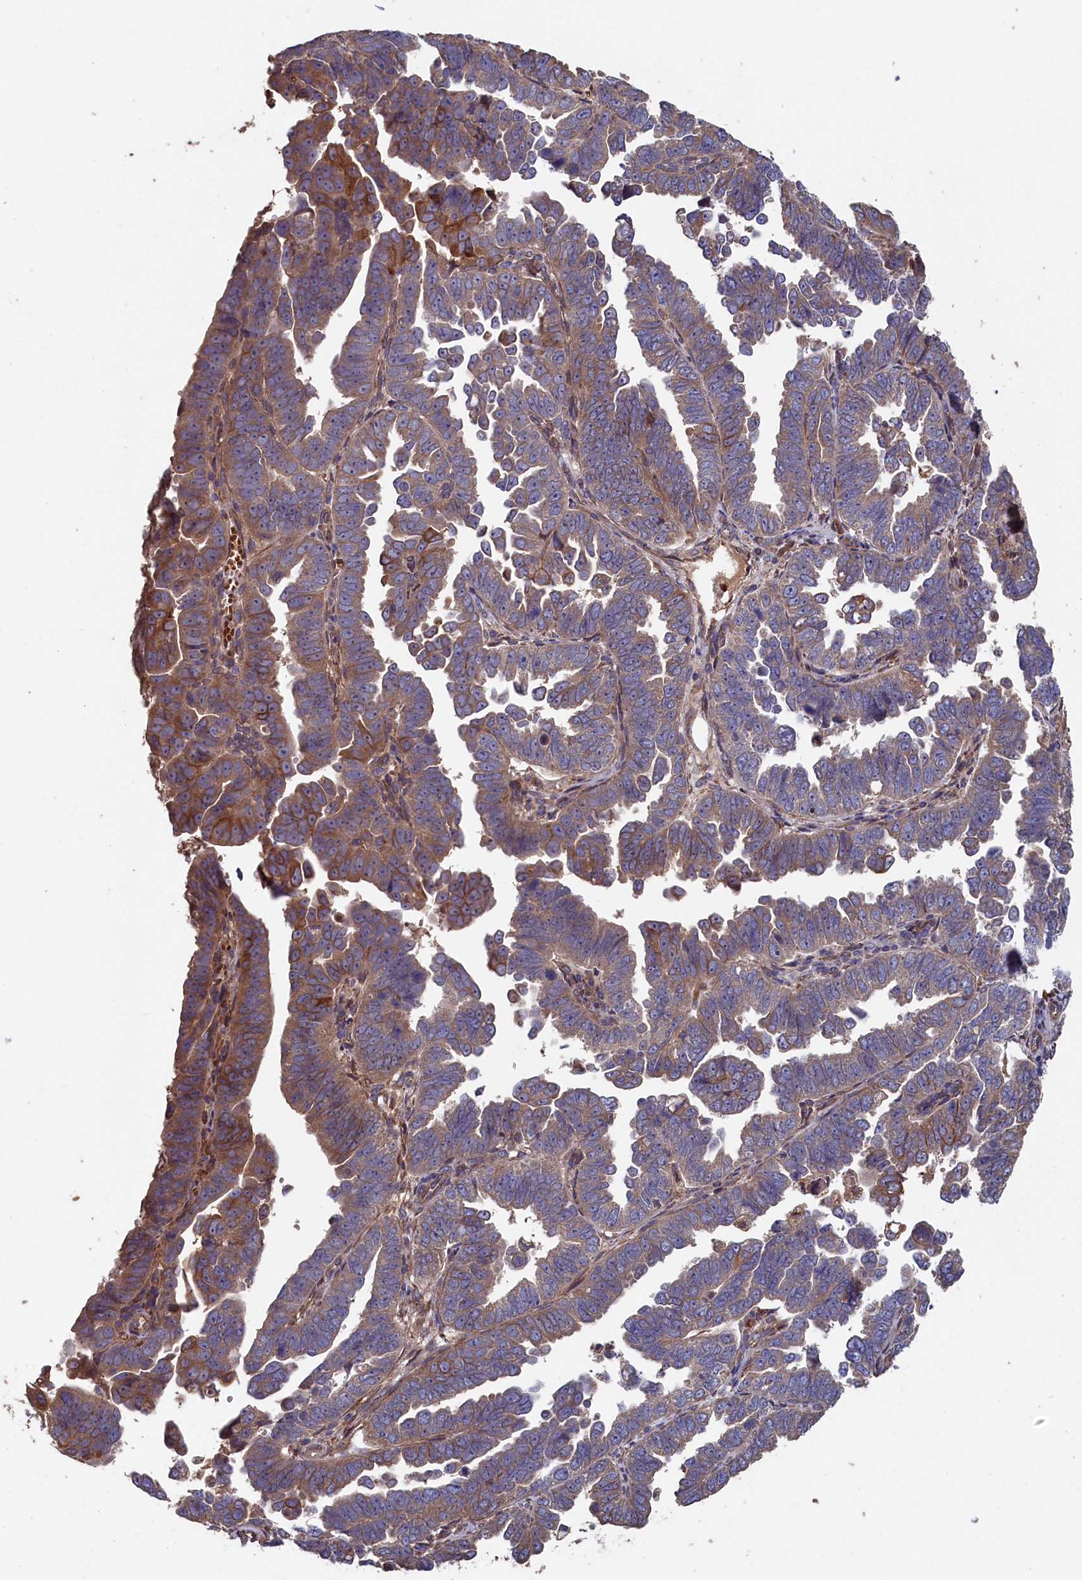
{"staining": {"intensity": "moderate", "quantity": "<25%", "location": "cytoplasmic/membranous"}, "tissue": "endometrial cancer", "cell_type": "Tumor cells", "image_type": "cancer", "snomed": [{"axis": "morphology", "description": "Adenocarcinoma, NOS"}, {"axis": "topography", "description": "Endometrium"}], "caption": "A micrograph showing moderate cytoplasmic/membranous staining in approximately <25% of tumor cells in endometrial cancer, as visualized by brown immunohistochemical staining.", "gene": "GREB1L", "patient": {"sex": "female", "age": 75}}